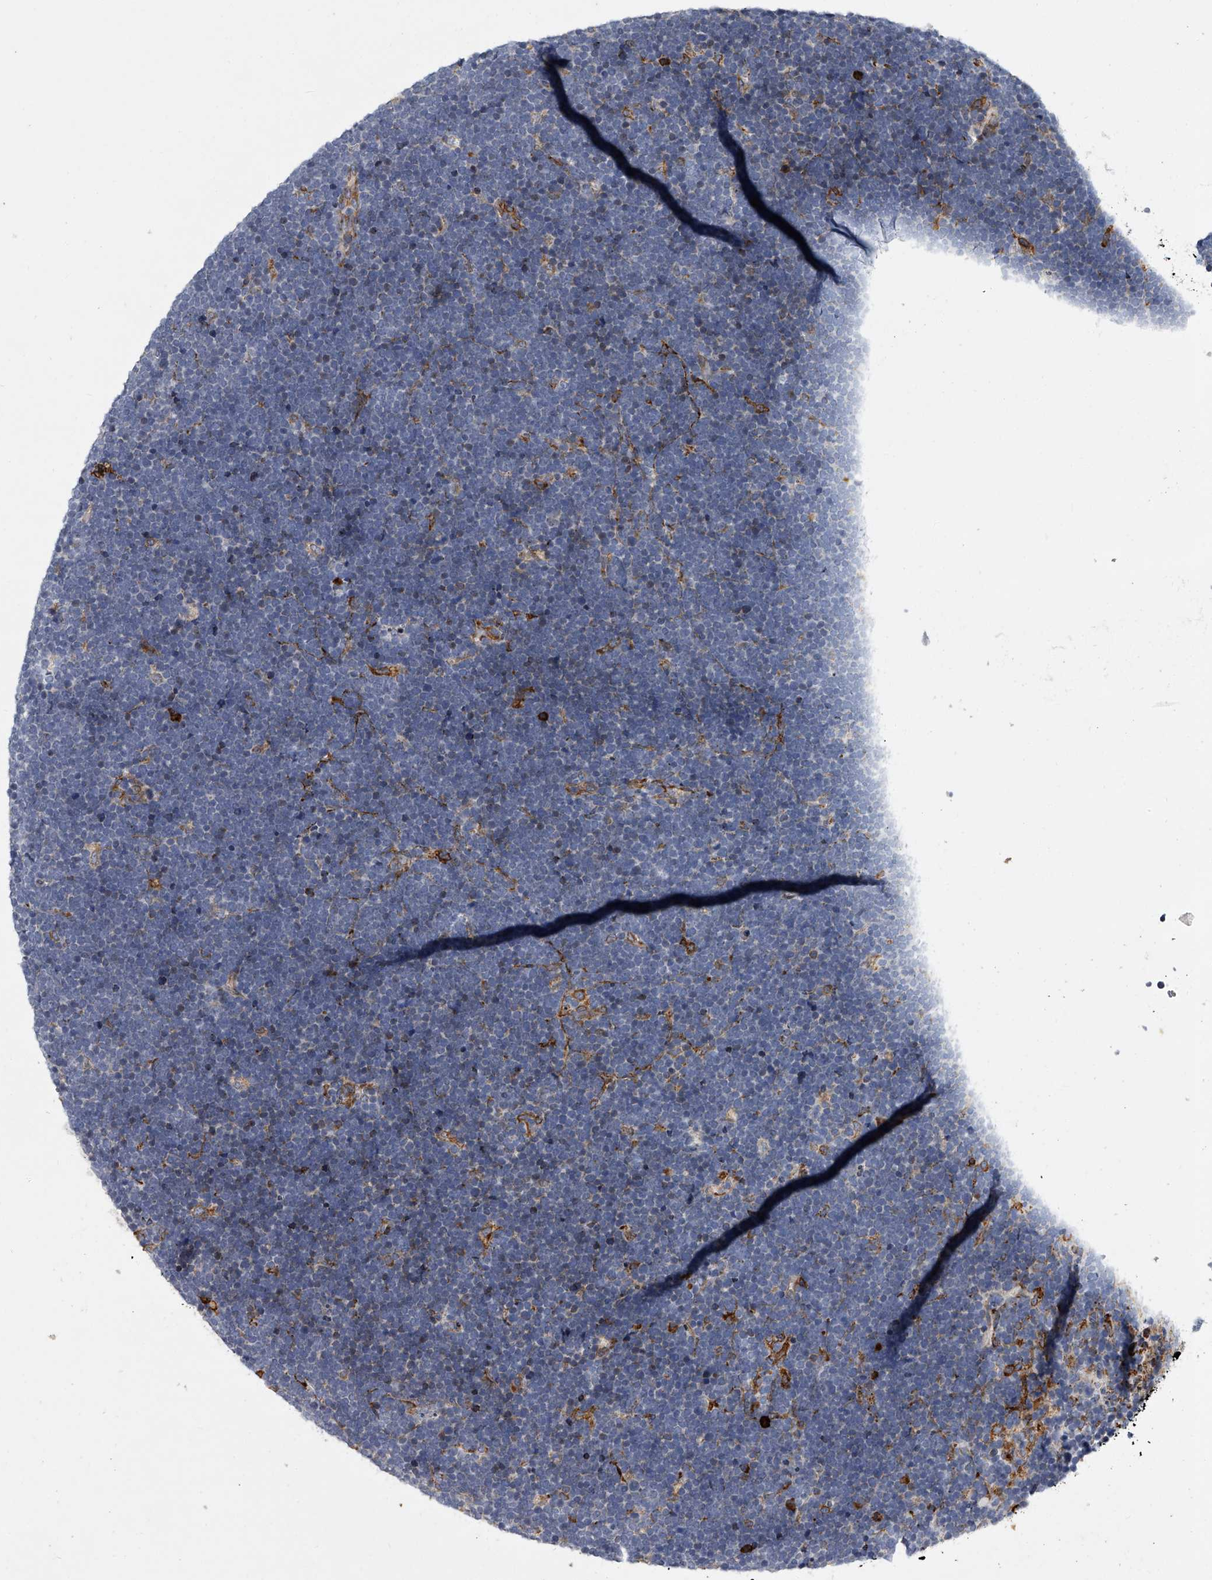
{"staining": {"intensity": "negative", "quantity": "none", "location": "none"}, "tissue": "lymphoma", "cell_type": "Tumor cells", "image_type": "cancer", "snomed": [{"axis": "morphology", "description": "Malignant lymphoma, non-Hodgkin's type, High grade"}, {"axis": "topography", "description": "Lymph node"}], "caption": "The histopathology image reveals no staining of tumor cells in high-grade malignant lymphoma, non-Hodgkin's type.", "gene": "TMEM63C", "patient": {"sex": "male", "age": 13}}